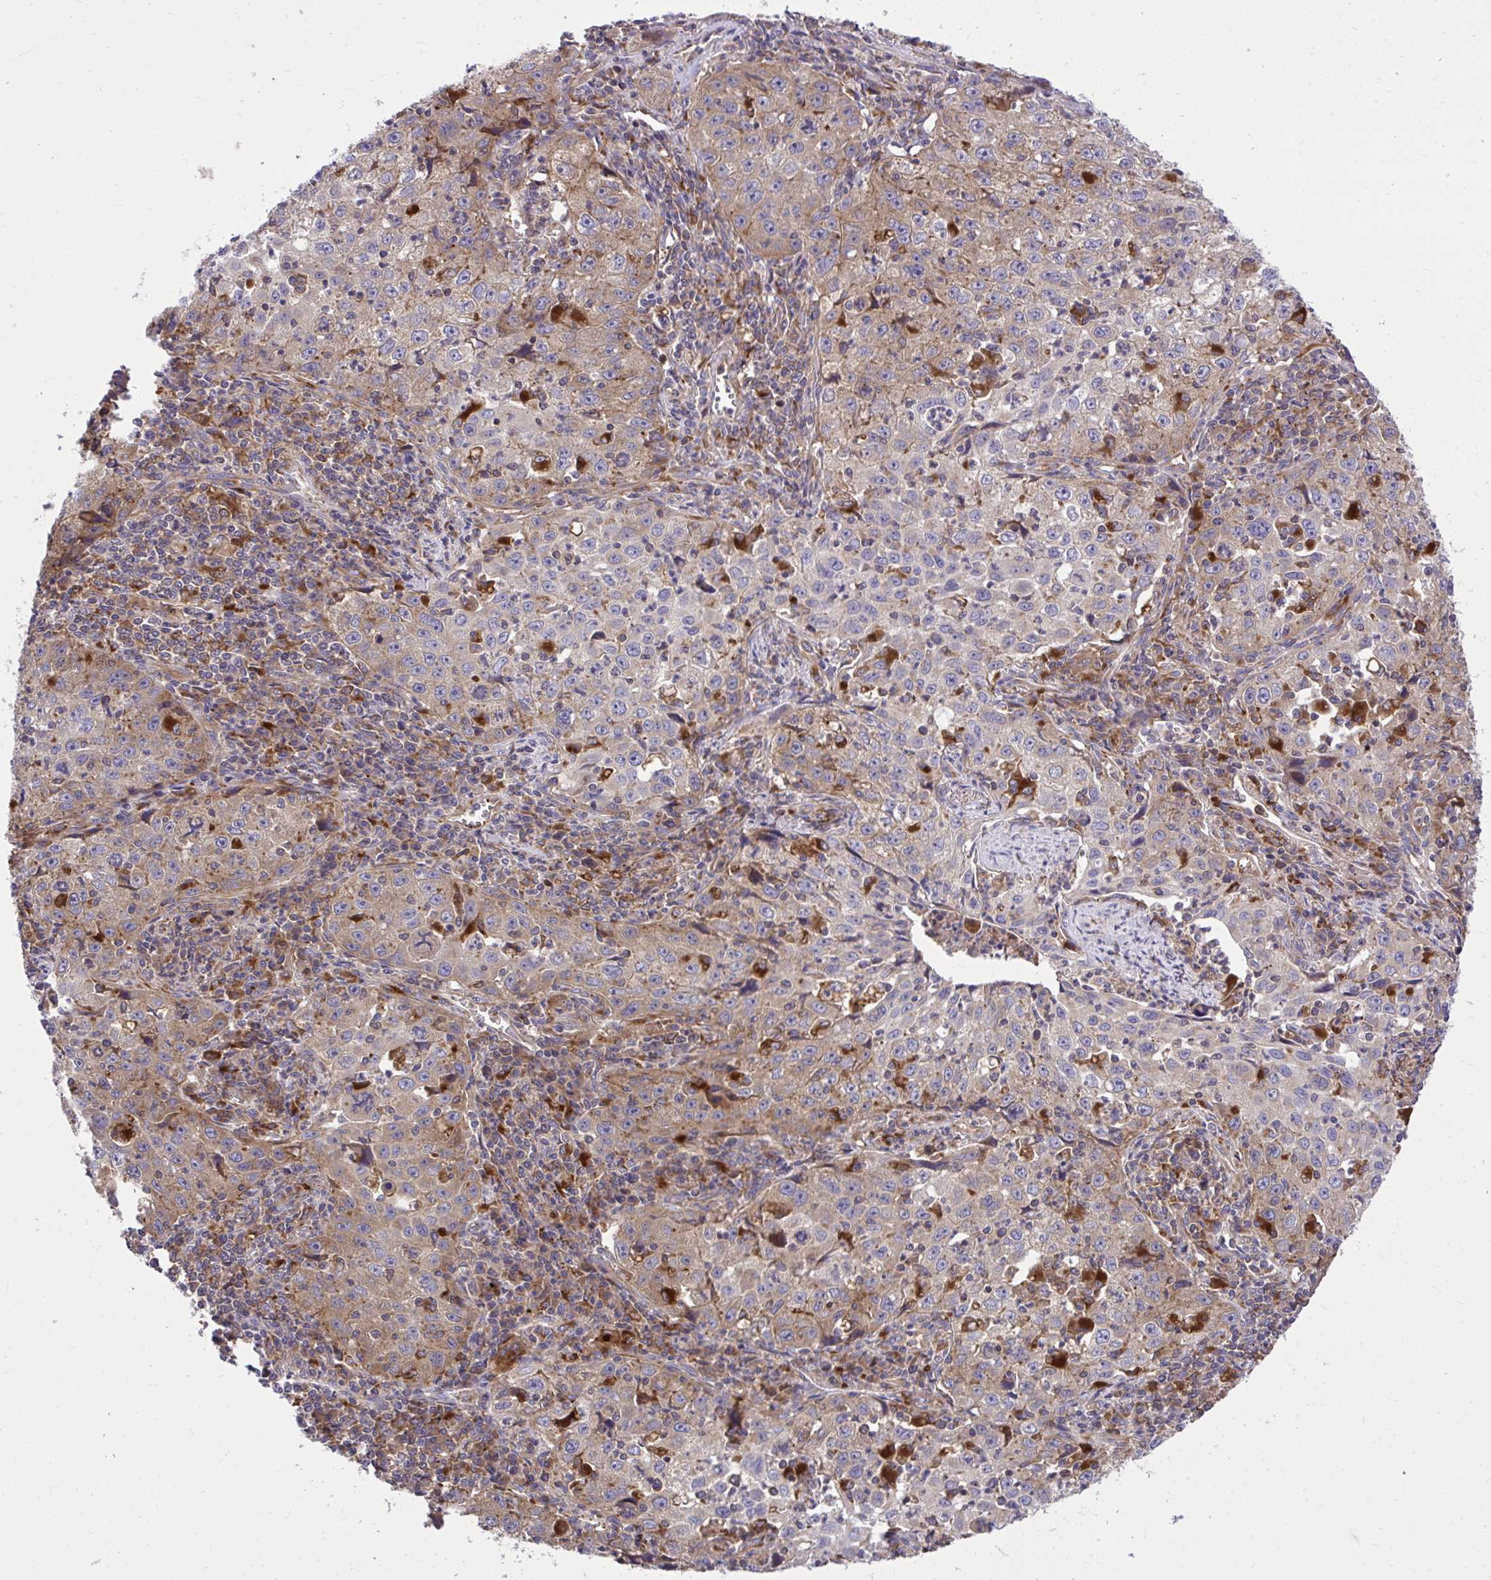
{"staining": {"intensity": "weak", "quantity": "25%-75%", "location": "cytoplasmic/membranous"}, "tissue": "lung cancer", "cell_type": "Tumor cells", "image_type": "cancer", "snomed": [{"axis": "morphology", "description": "Squamous cell carcinoma, NOS"}, {"axis": "topography", "description": "Lung"}], "caption": "Weak cytoplasmic/membranous expression for a protein is seen in about 25%-75% of tumor cells of lung cancer (squamous cell carcinoma) using IHC.", "gene": "PAIP2", "patient": {"sex": "male", "age": 71}}